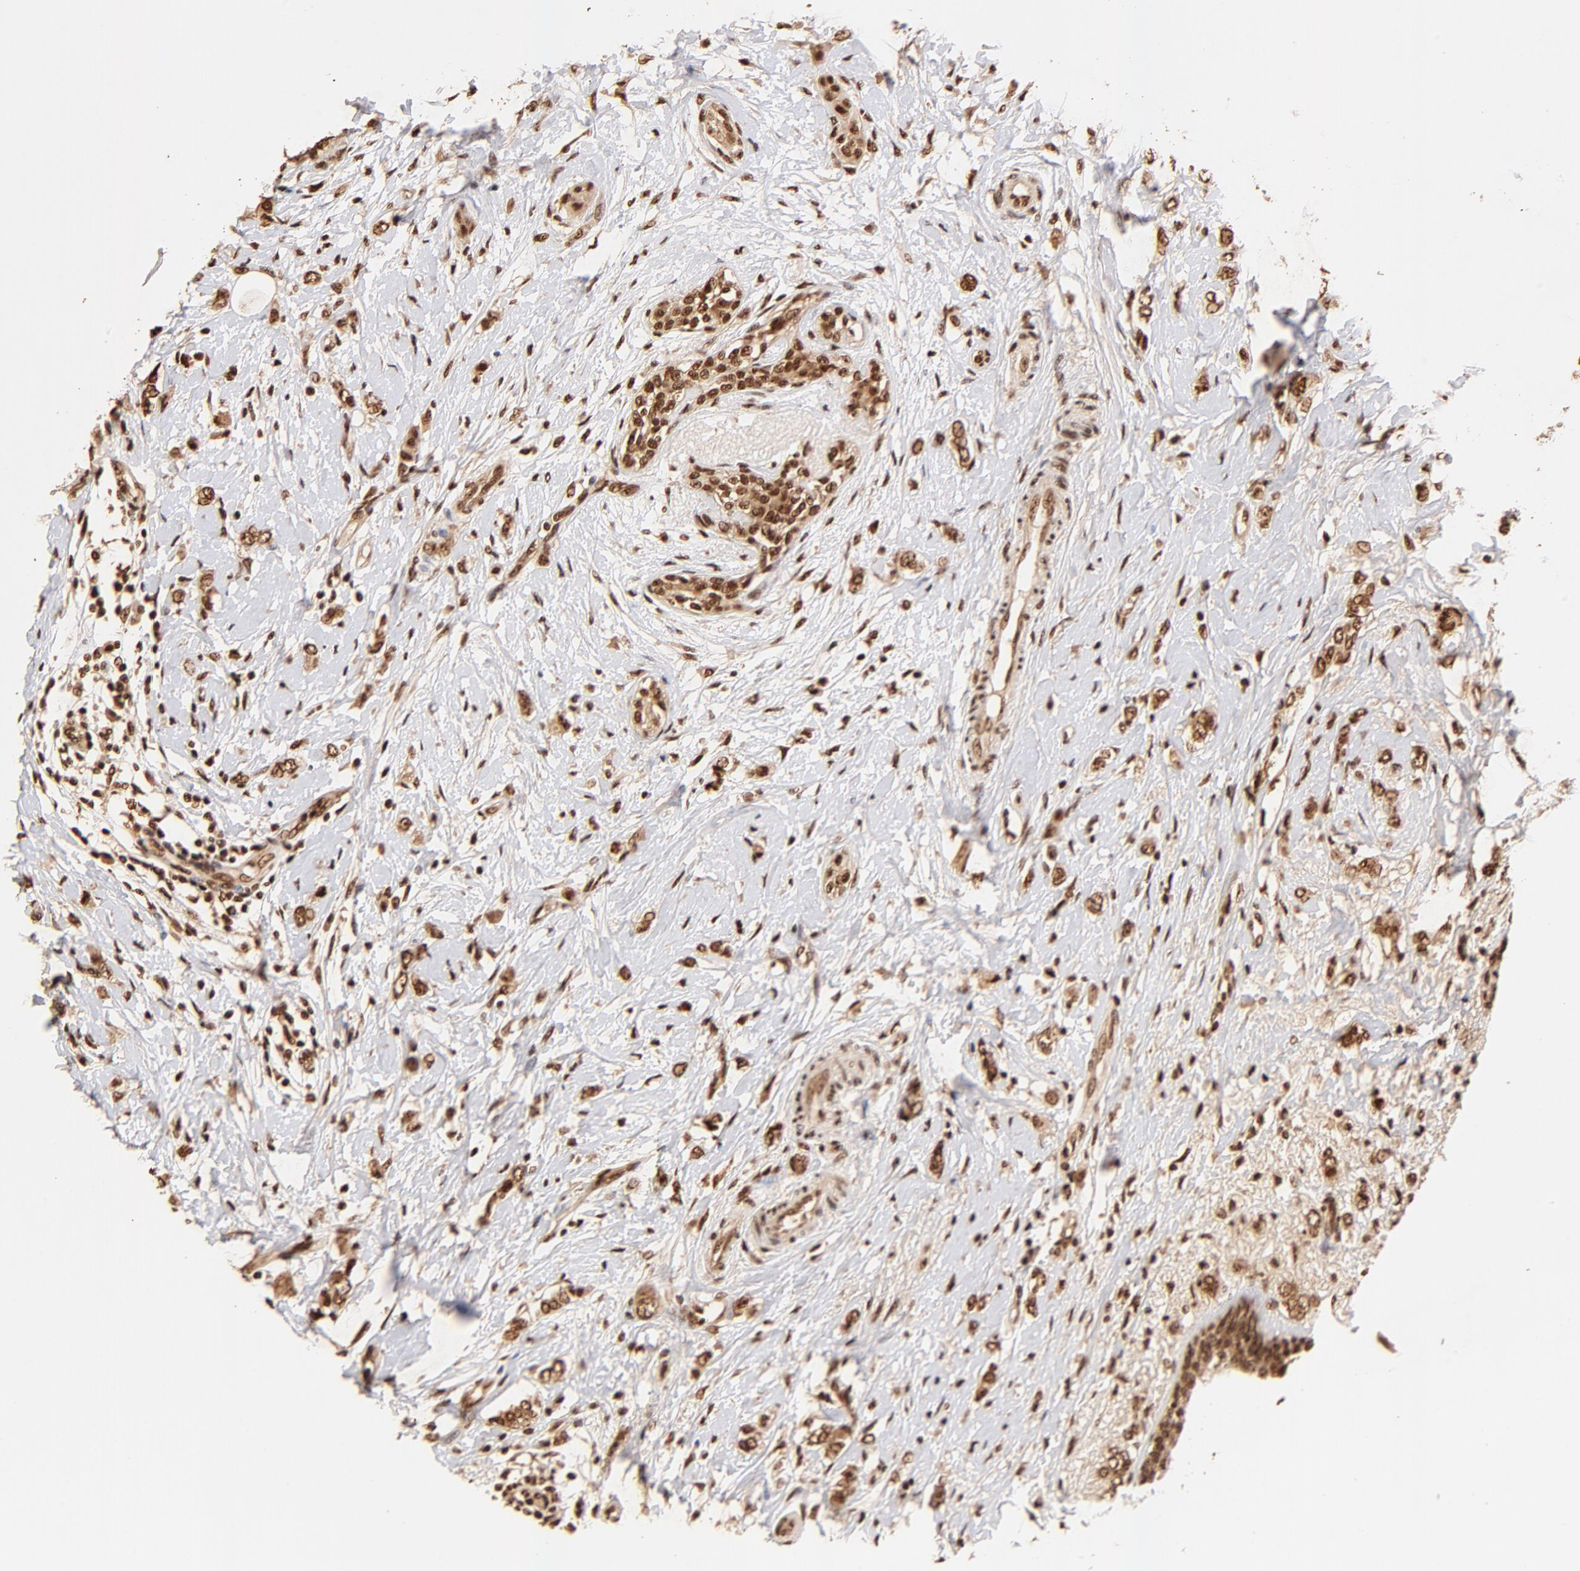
{"staining": {"intensity": "strong", "quantity": ">75%", "location": "cytoplasmic/membranous,nuclear"}, "tissue": "breast cancer", "cell_type": "Tumor cells", "image_type": "cancer", "snomed": [{"axis": "morphology", "description": "Normal tissue, NOS"}, {"axis": "morphology", "description": "Lobular carcinoma"}, {"axis": "topography", "description": "Breast"}], "caption": "Immunohistochemistry (IHC) photomicrograph of human lobular carcinoma (breast) stained for a protein (brown), which displays high levels of strong cytoplasmic/membranous and nuclear staining in approximately >75% of tumor cells.", "gene": "MED12", "patient": {"sex": "female", "age": 47}}